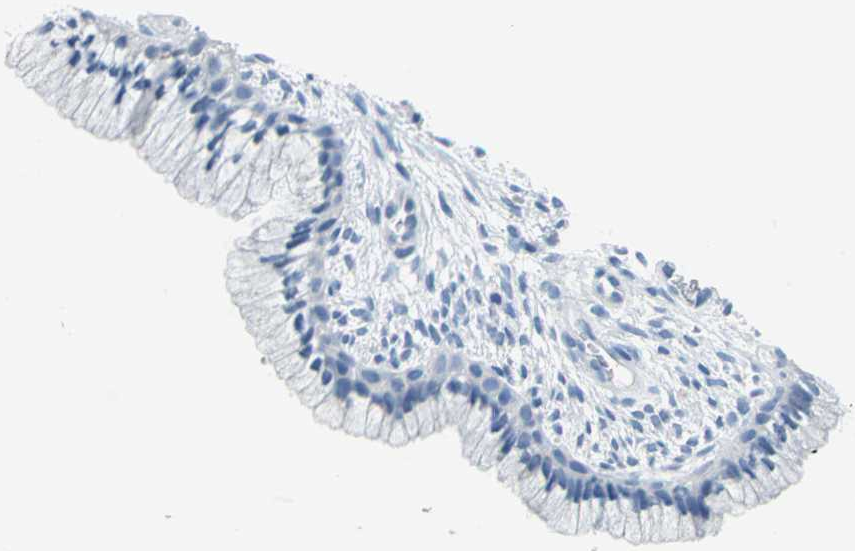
{"staining": {"intensity": "negative", "quantity": "none", "location": "none"}, "tissue": "cervix", "cell_type": "Glandular cells", "image_type": "normal", "snomed": [{"axis": "morphology", "description": "Normal tissue, NOS"}, {"axis": "topography", "description": "Cervix"}], "caption": "Cervix was stained to show a protein in brown. There is no significant staining in glandular cells. The staining was performed using DAB to visualize the protein expression in brown, while the nuclei were stained in blue with hematoxylin (Magnification: 20x).", "gene": "PKLR", "patient": {"sex": "female", "age": 39}}